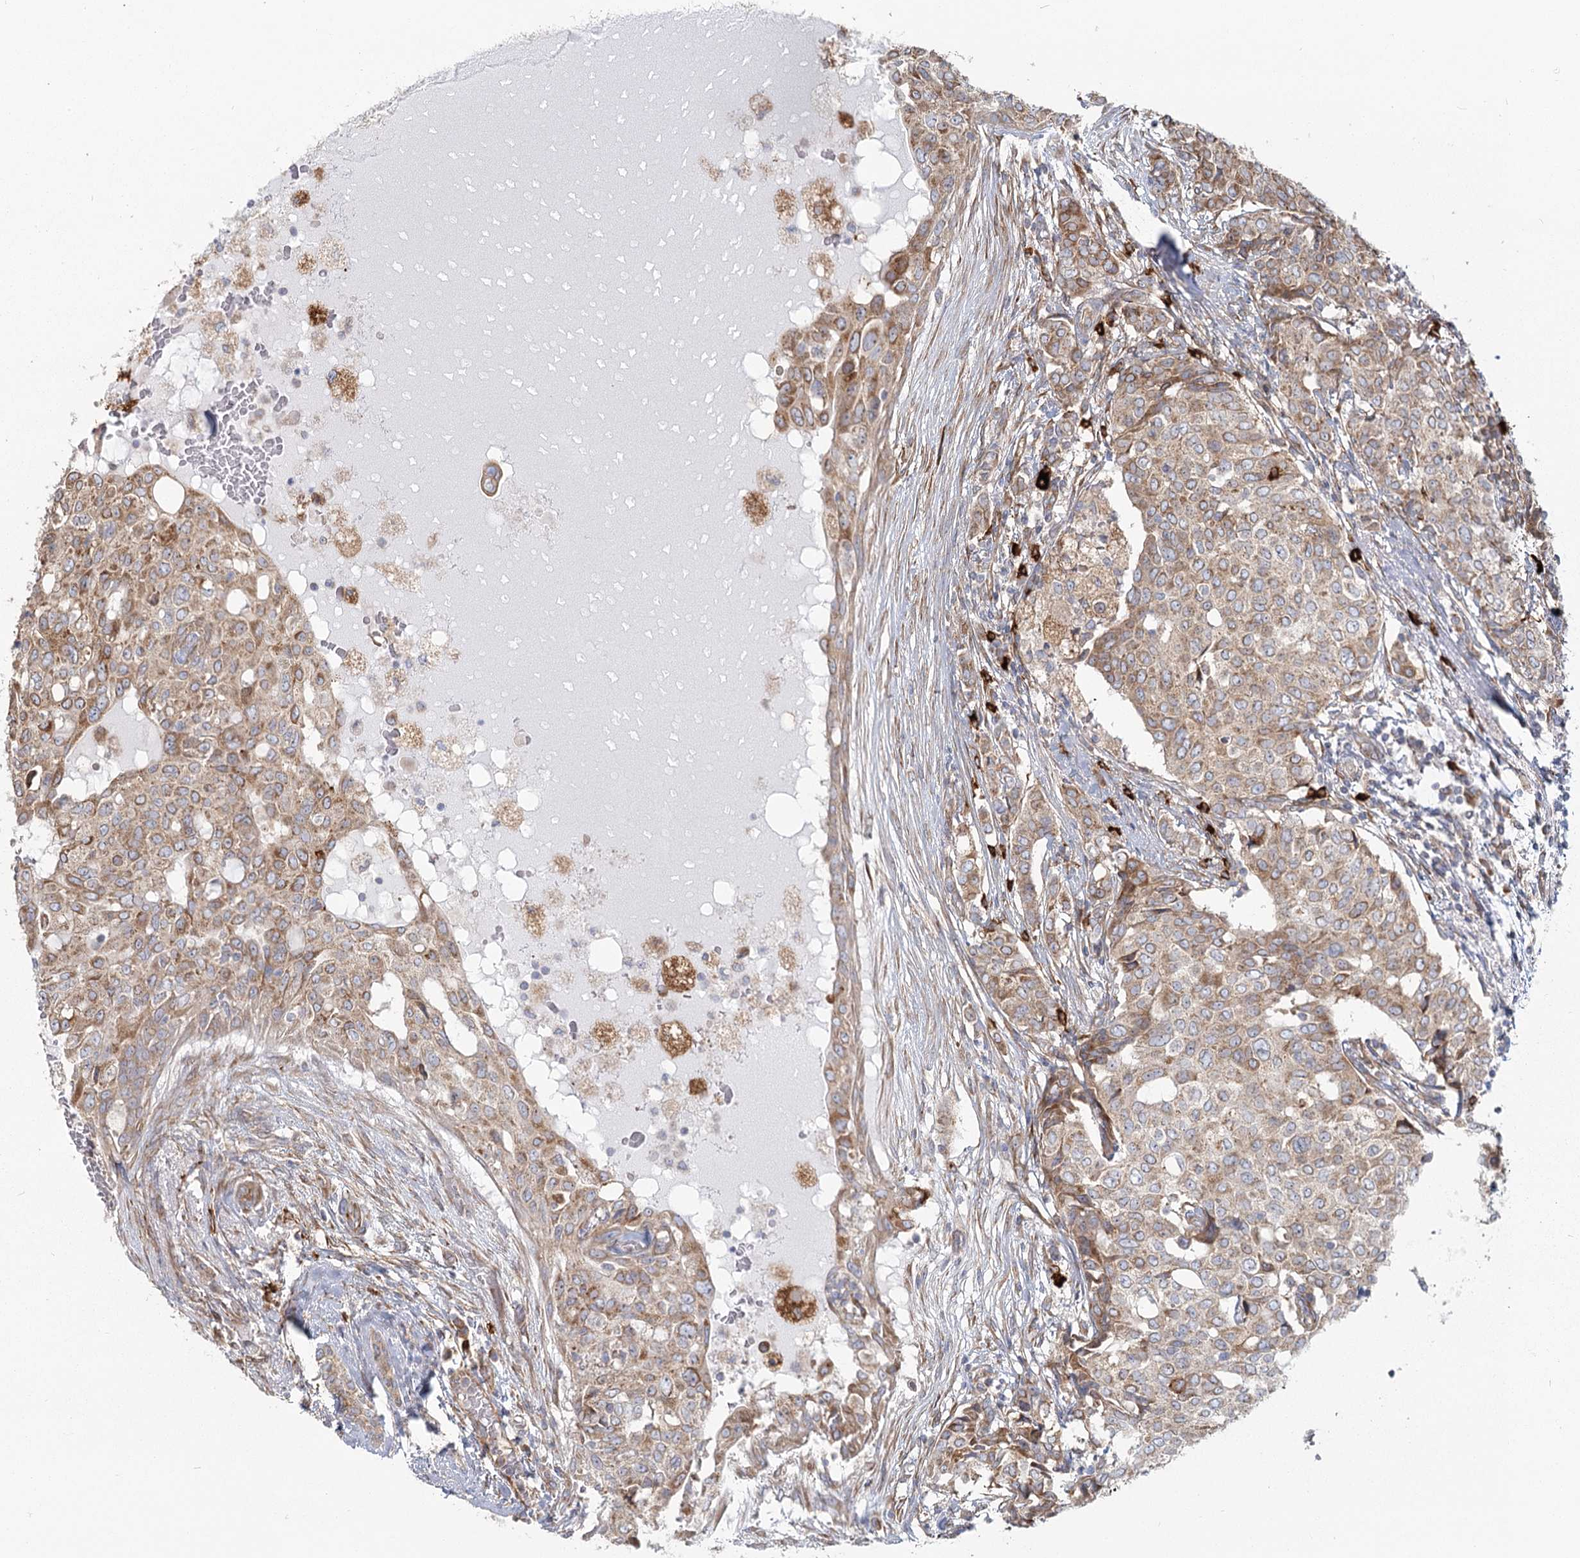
{"staining": {"intensity": "moderate", "quantity": ">75%", "location": "cytoplasmic/membranous"}, "tissue": "breast cancer", "cell_type": "Tumor cells", "image_type": "cancer", "snomed": [{"axis": "morphology", "description": "Lobular carcinoma"}, {"axis": "topography", "description": "Breast"}], "caption": "Immunohistochemistry histopathology image of neoplastic tissue: breast lobular carcinoma stained using IHC demonstrates medium levels of moderate protein expression localized specifically in the cytoplasmic/membranous of tumor cells, appearing as a cytoplasmic/membranous brown color.", "gene": "HARS2", "patient": {"sex": "female", "age": 51}}